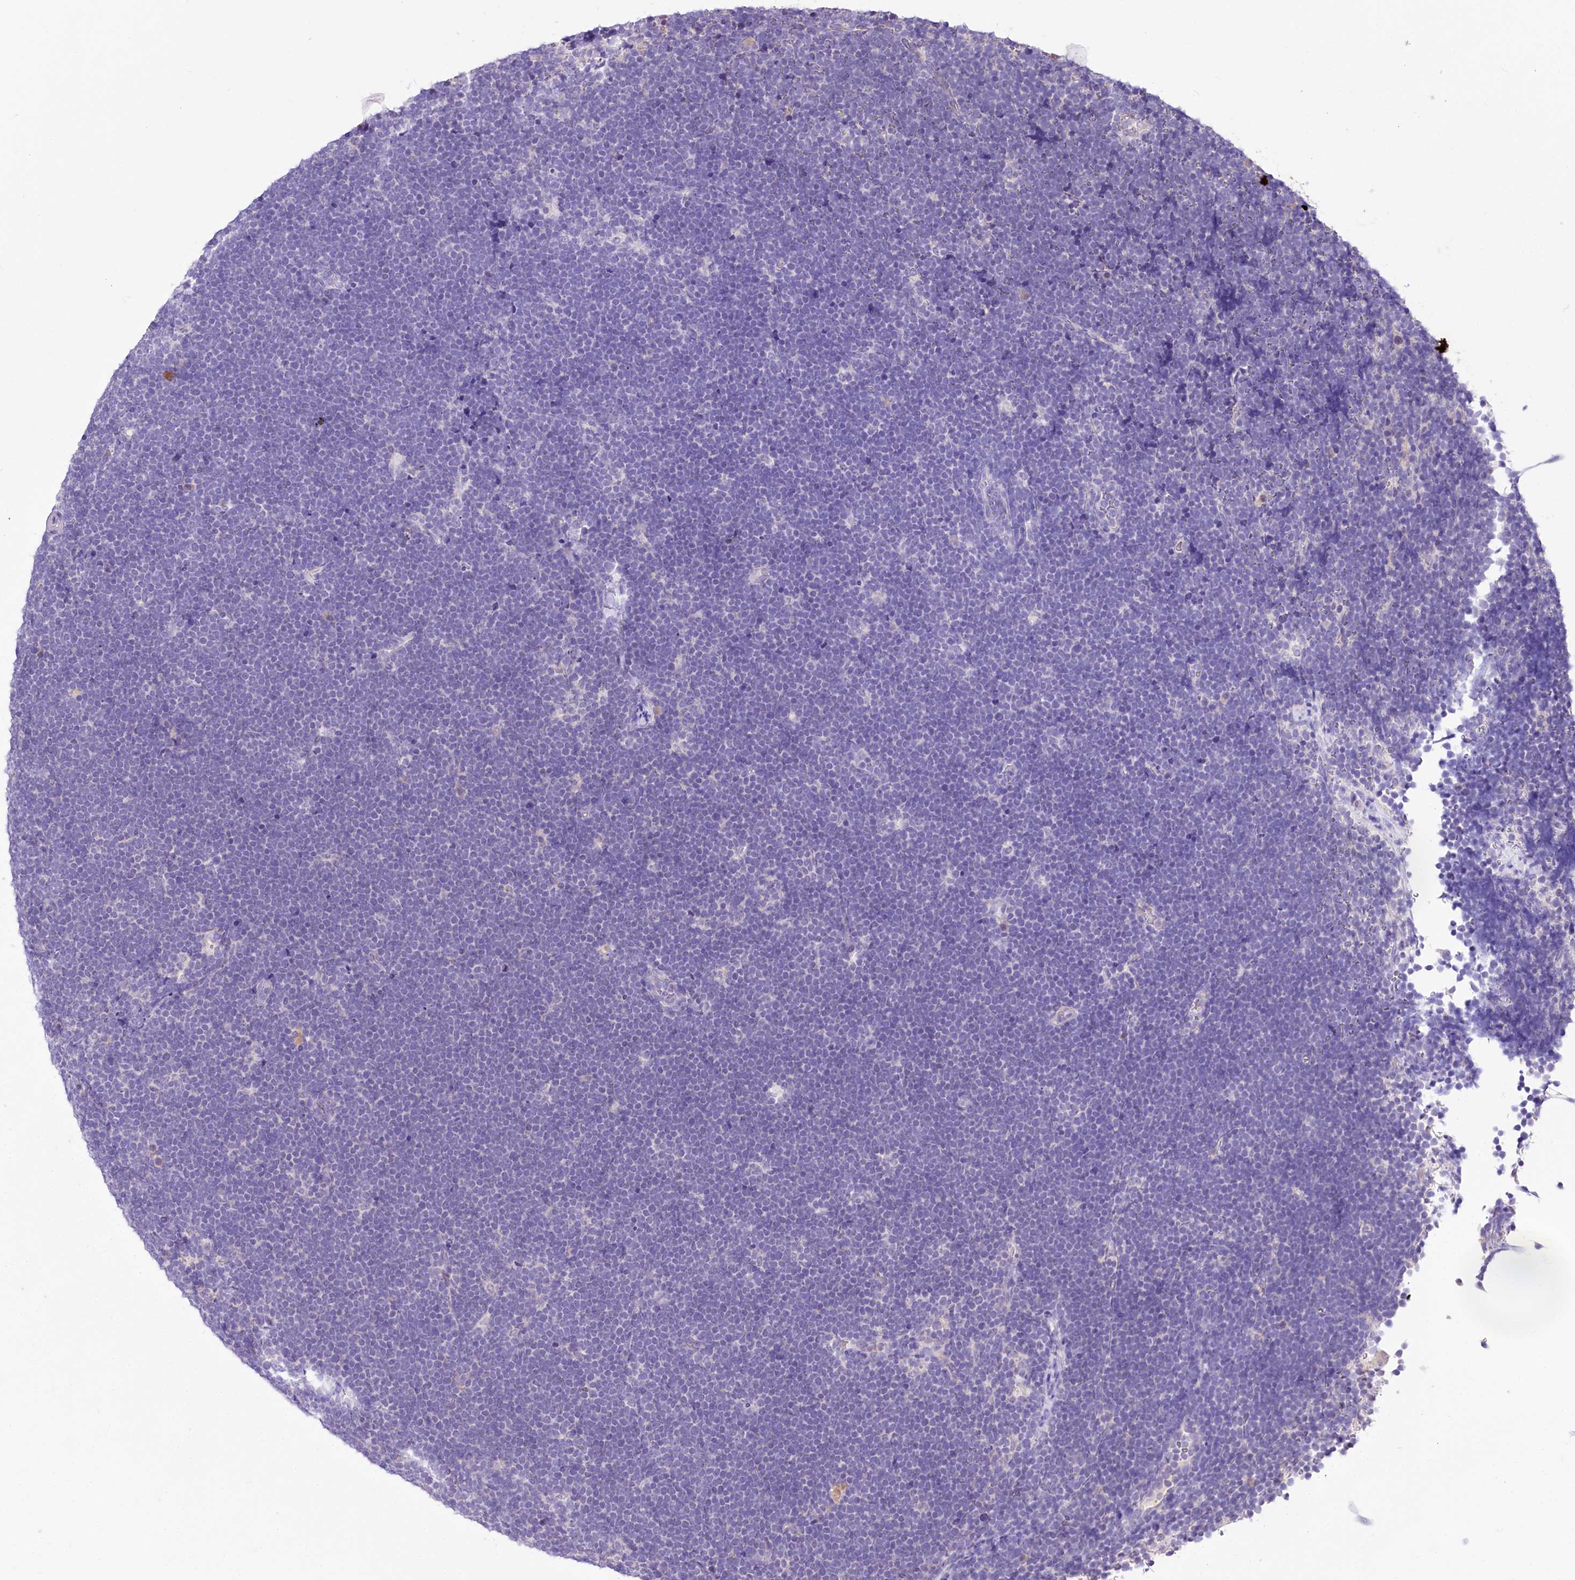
{"staining": {"intensity": "negative", "quantity": "none", "location": "none"}, "tissue": "lymphoma", "cell_type": "Tumor cells", "image_type": "cancer", "snomed": [{"axis": "morphology", "description": "Malignant lymphoma, non-Hodgkin's type, High grade"}, {"axis": "topography", "description": "Lymph node"}], "caption": "Immunohistochemistry of human lymphoma displays no positivity in tumor cells.", "gene": "PCYOX1L", "patient": {"sex": "male", "age": 13}}